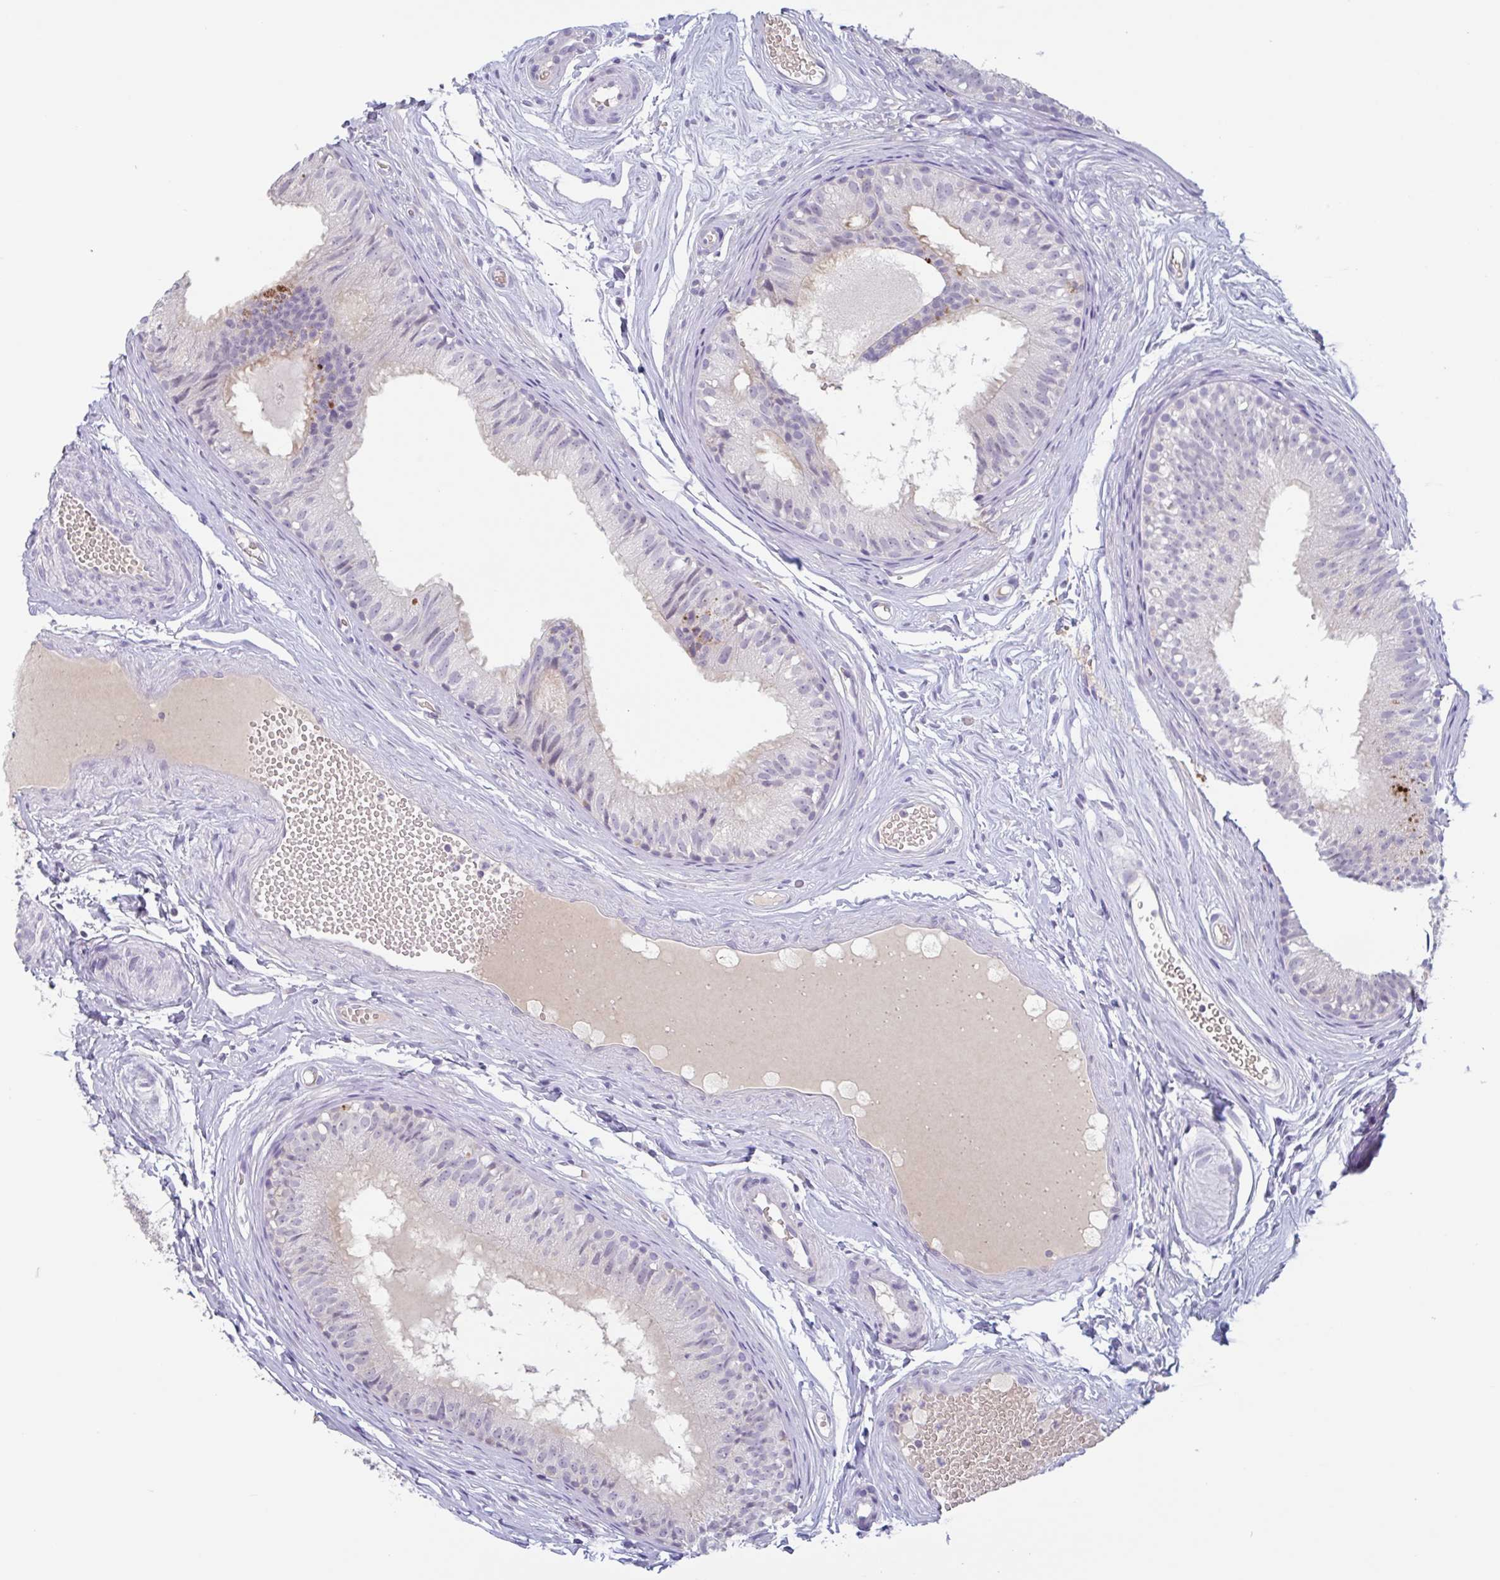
{"staining": {"intensity": "negative", "quantity": "none", "location": "none"}, "tissue": "epididymis", "cell_type": "Glandular cells", "image_type": "normal", "snomed": [{"axis": "morphology", "description": "Normal tissue, NOS"}, {"axis": "morphology", "description": "Seminoma, NOS"}, {"axis": "topography", "description": "Testis"}, {"axis": "topography", "description": "Epididymis"}], "caption": "Immunohistochemistry (IHC) photomicrograph of unremarkable epididymis: human epididymis stained with DAB reveals no significant protein expression in glandular cells.", "gene": "RHAG", "patient": {"sex": "male", "age": 34}}